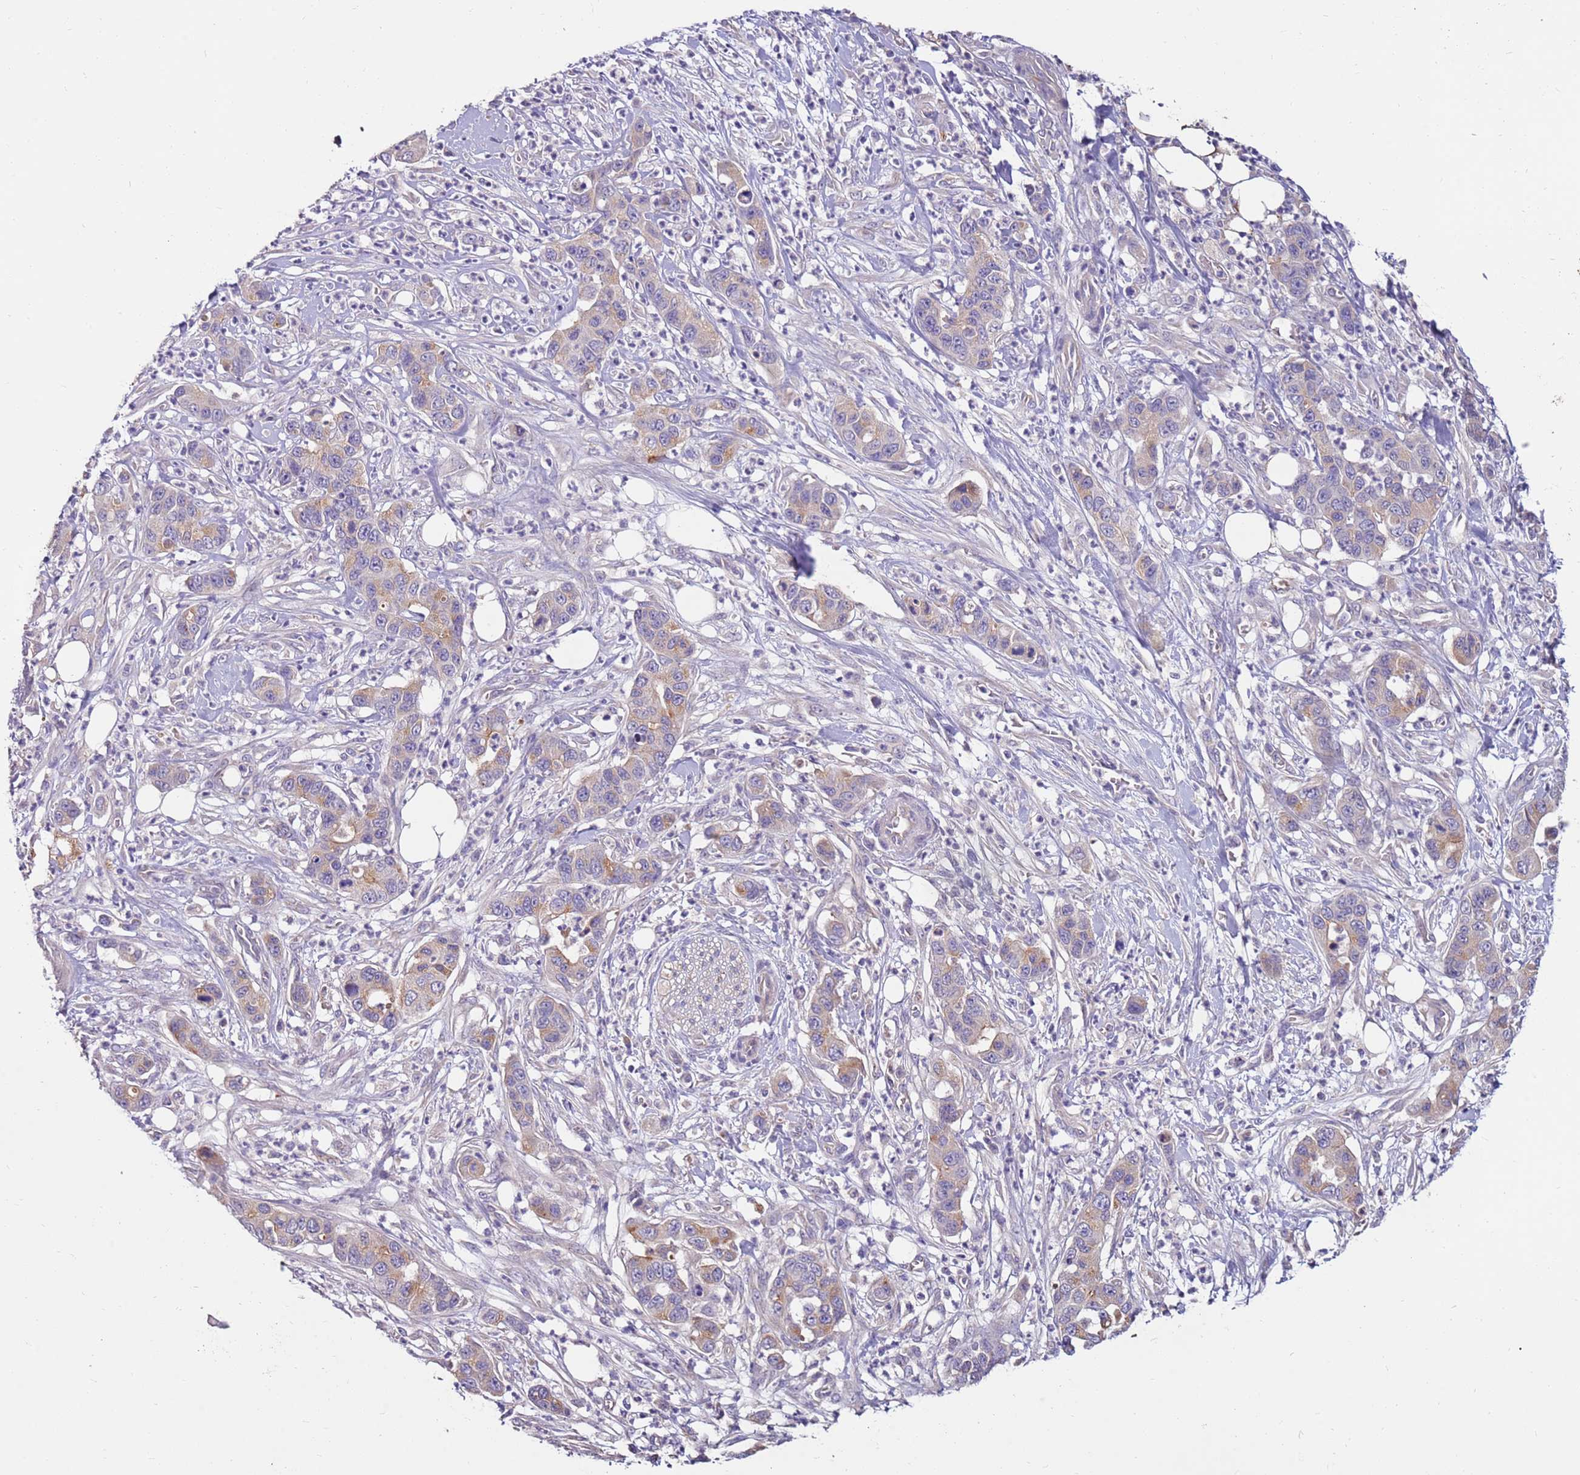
{"staining": {"intensity": "weak", "quantity": "<25%", "location": "cytoplasmic/membranous"}, "tissue": "pancreatic cancer", "cell_type": "Tumor cells", "image_type": "cancer", "snomed": [{"axis": "morphology", "description": "Adenocarcinoma, NOS"}, {"axis": "topography", "description": "Pancreas"}], "caption": "Tumor cells show no significant expression in pancreatic adenocarcinoma.", "gene": "SLC44A4", "patient": {"sex": "male", "age": 73}}